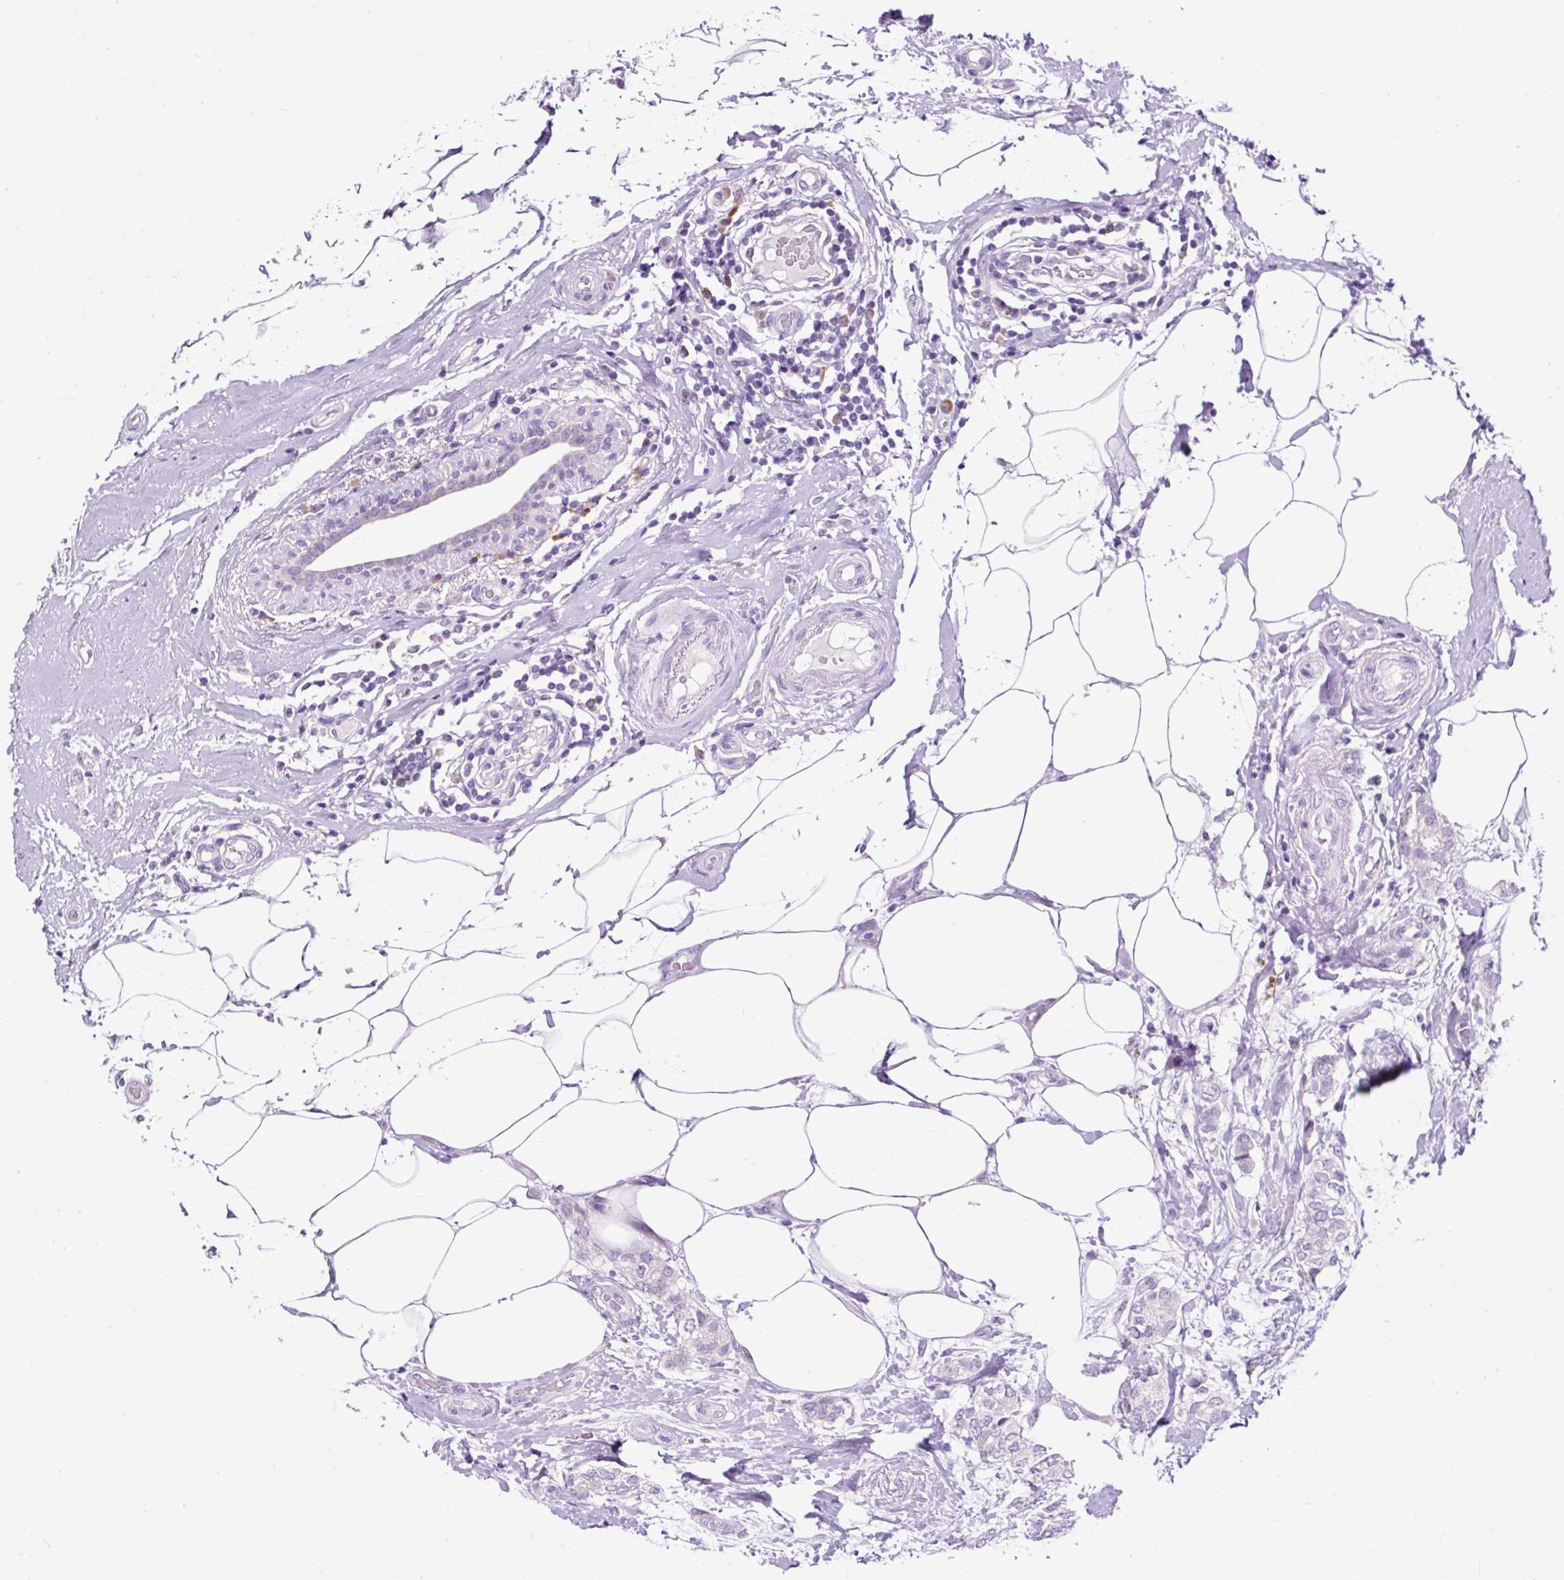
{"staining": {"intensity": "negative", "quantity": "none", "location": "none"}, "tissue": "breast cancer", "cell_type": "Tumor cells", "image_type": "cancer", "snomed": [{"axis": "morphology", "description": "Duct carcinoma"}, {"axis": "topography", "description": "Breast"}], "caption": "IHC micrograph of human infiltrating ductal carcinoma (breast) stained for a protein (brown), which shows no staining in tumor cells.", "gene": "FMC1", "patient": {"sex": "female", "age": 73}}